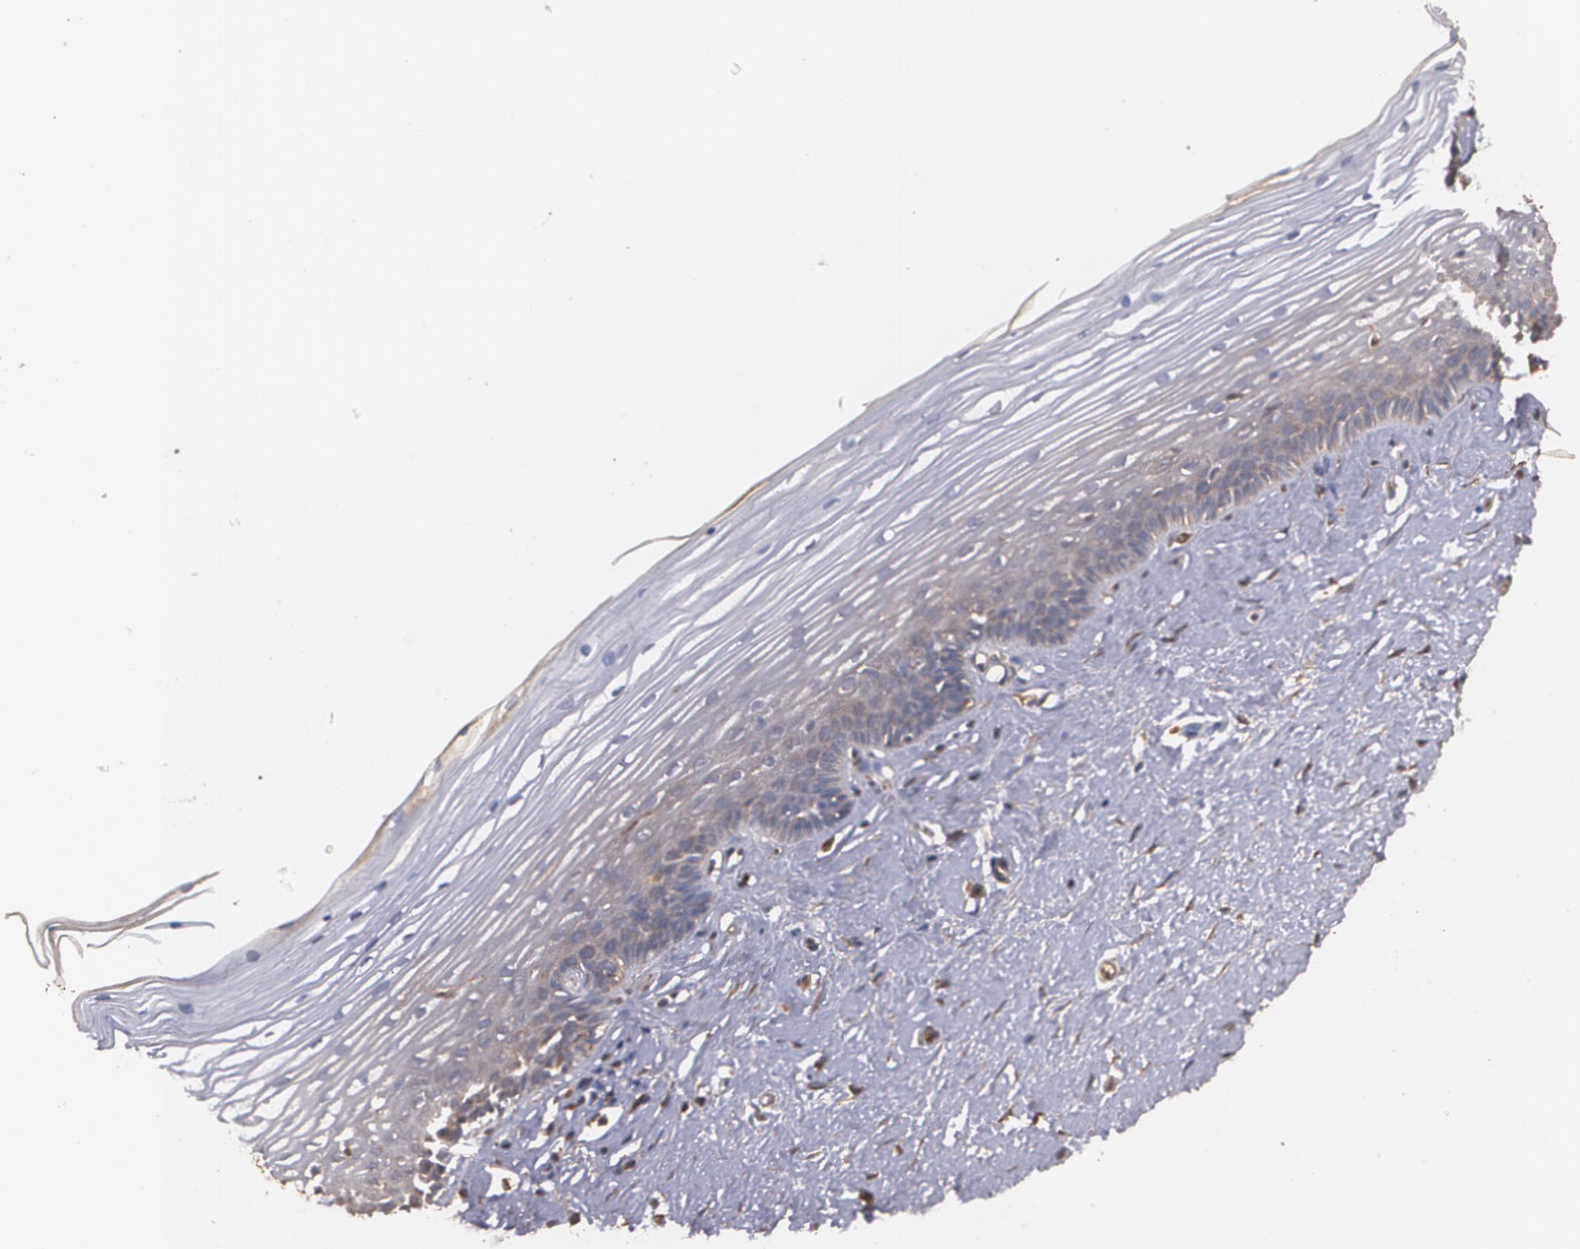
{"staining": {"intensity": "weak", "quantity": ">75%", "location": "cytoplasmic/membranous"}, "tissue": "cervix", "cell_type": "Glandular cells", "image_type": "normal", "snomed": [{"axis": "morphology", "description": "Normal tissue, NOS"}, {"axis": "topography", "description": "Cervix"}], "caption": "Immunohistochemistry (IHC) micrograph of benign cervix stained for a protein (brown), which demonstrates low levels of weak cytoplasmic/membranous positivity in approximately >75% of glandular cells.", "gene": "PON1", "patient": {"sex": "female", "age": 40}}